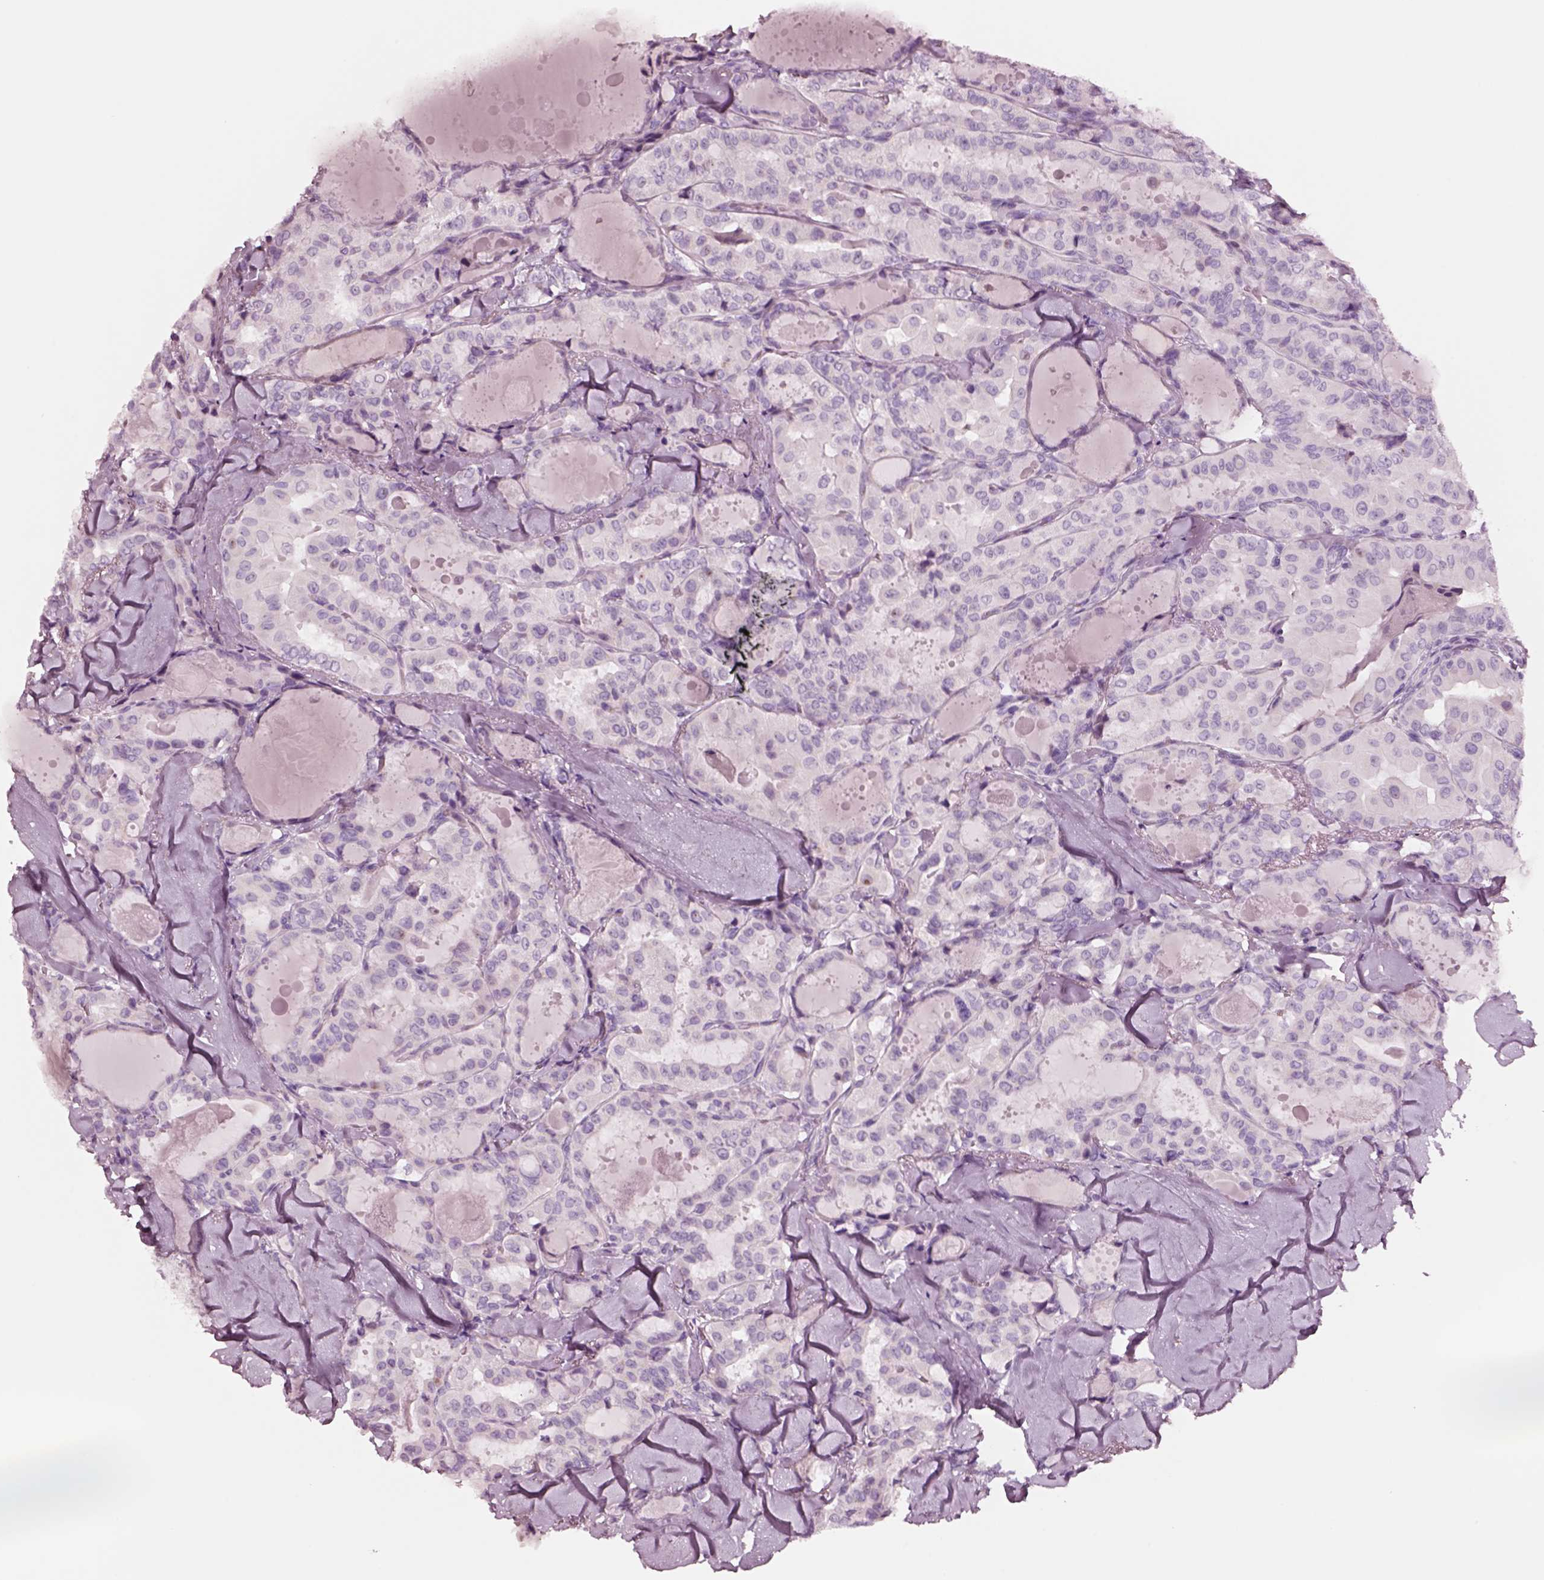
{"staining": {"intensity": "negative", "quantity": "none", "location": "none"}, "tissue": "thyroid cancer", "cell_type": "Tumor cells", "image_type": "cancer", "snomed": [{"axis": "morphology", "description": "Papillary adenocarcinoma, NOS"}, {"axis": "topography", "description": "Thyroid gland"}], "caption": "IHC photomicrograph of neoplastic tissue: human thyroid cancer stained with DAB demonstrates no significant protein staining in tumor cells.", "gene": "NMRK2", "patient": {"sex": "female", "age": 41}}